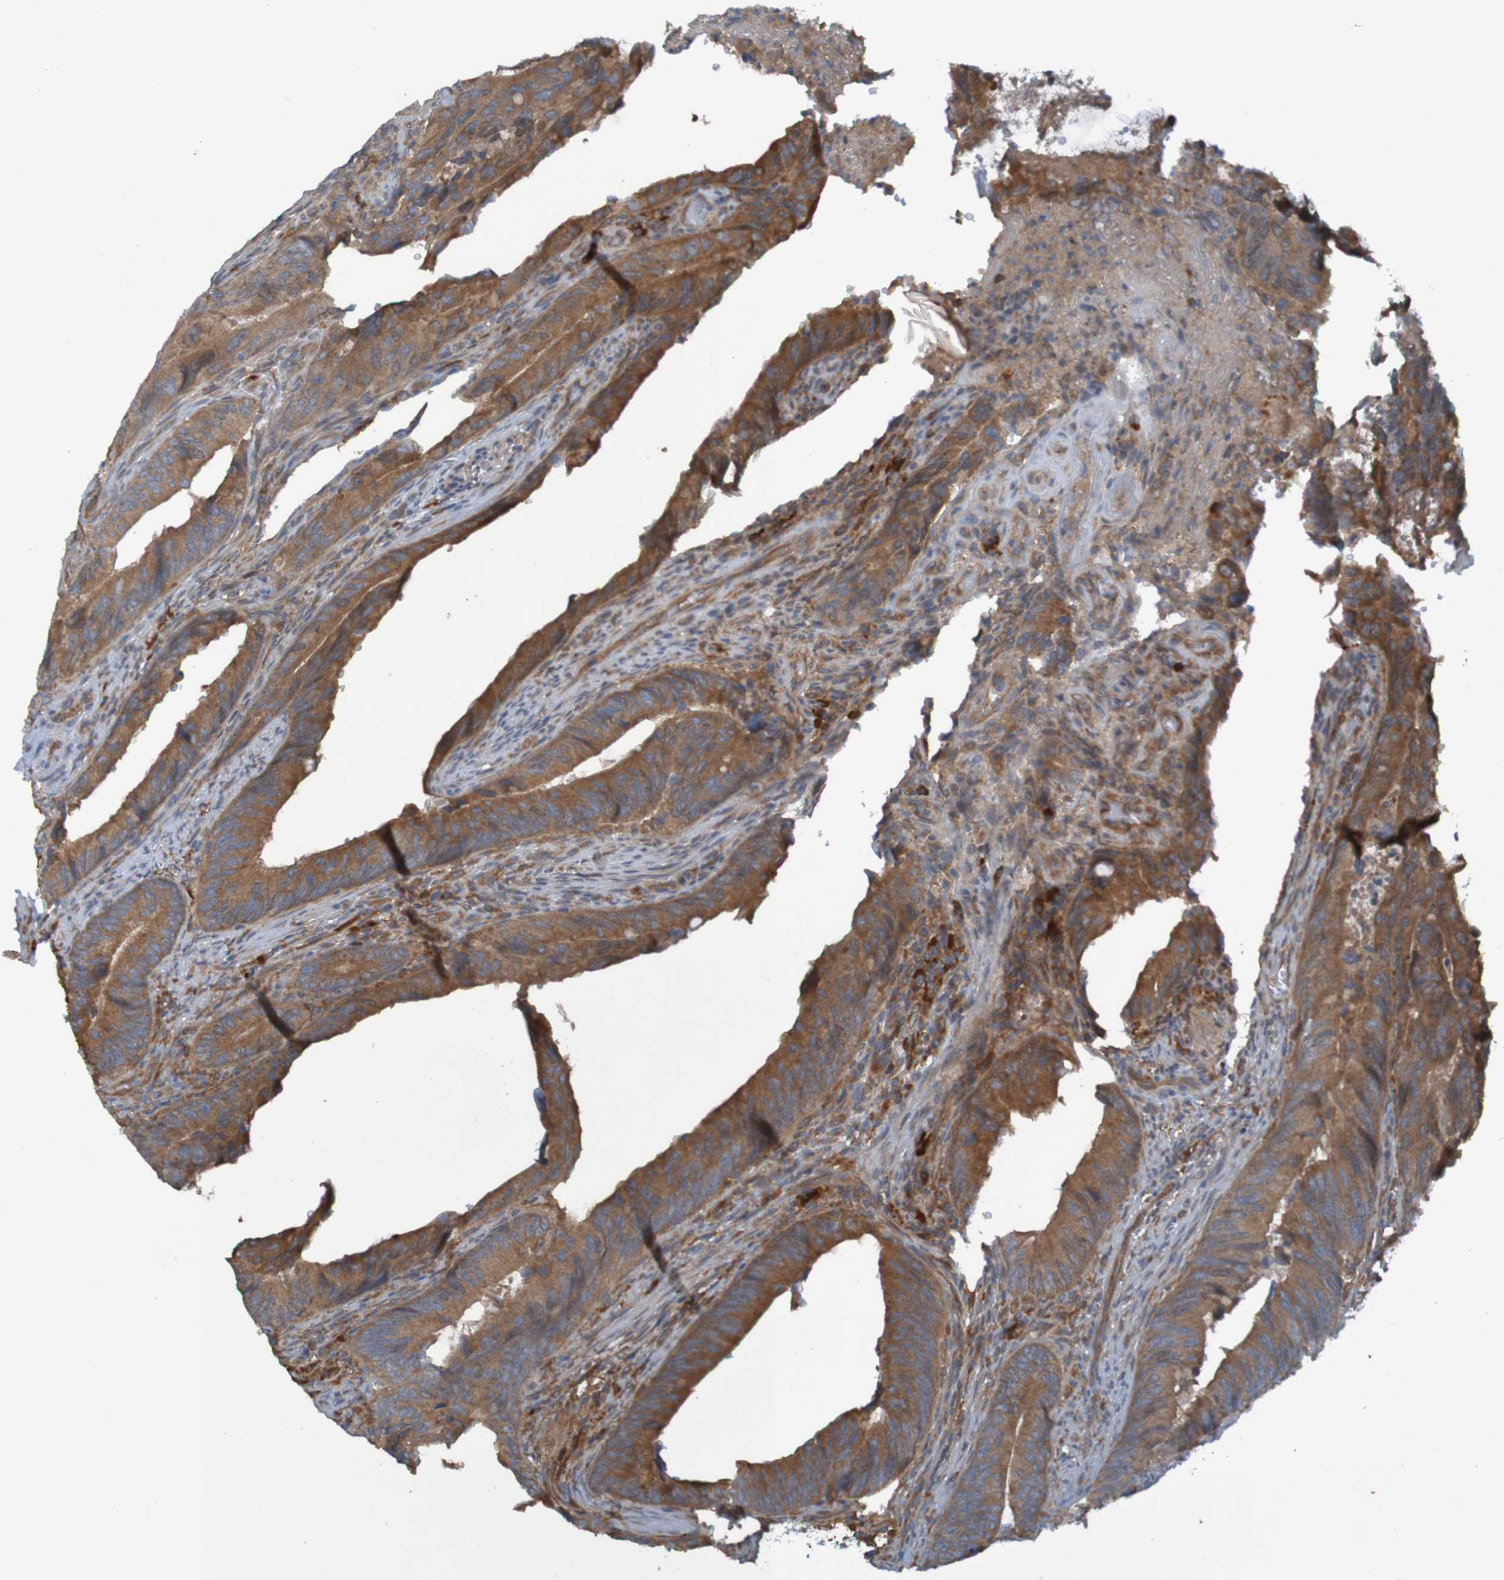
{"staining": {"intensity": "moderate", "quantity": ">75%", "location": "cytoplasmic/membranous"}, "tissue": "colorectal cancer", "cell_type": "Tumor cells", "image_type": "cancer", "snomed": [{"axis": "morphology", "description": "Normal tissue, NOS"}, {"axis": "morphology", "description": "Adenocarcinoma, NOS"}, {"axis": "topography", "description": "Colon"}], "caption": "The immunohistochemical stain highlights moderate cytoplasmic/membranous staining in tumor cells of adenocarcinoma (colorectal) tissue. The protein is stained brown, and the nuclei are stained in blue (DAB IHC with brightfield microscopy, high magnification).", "gene": "DNAJC4", "patient": {"sex": "male", "age": 56}}